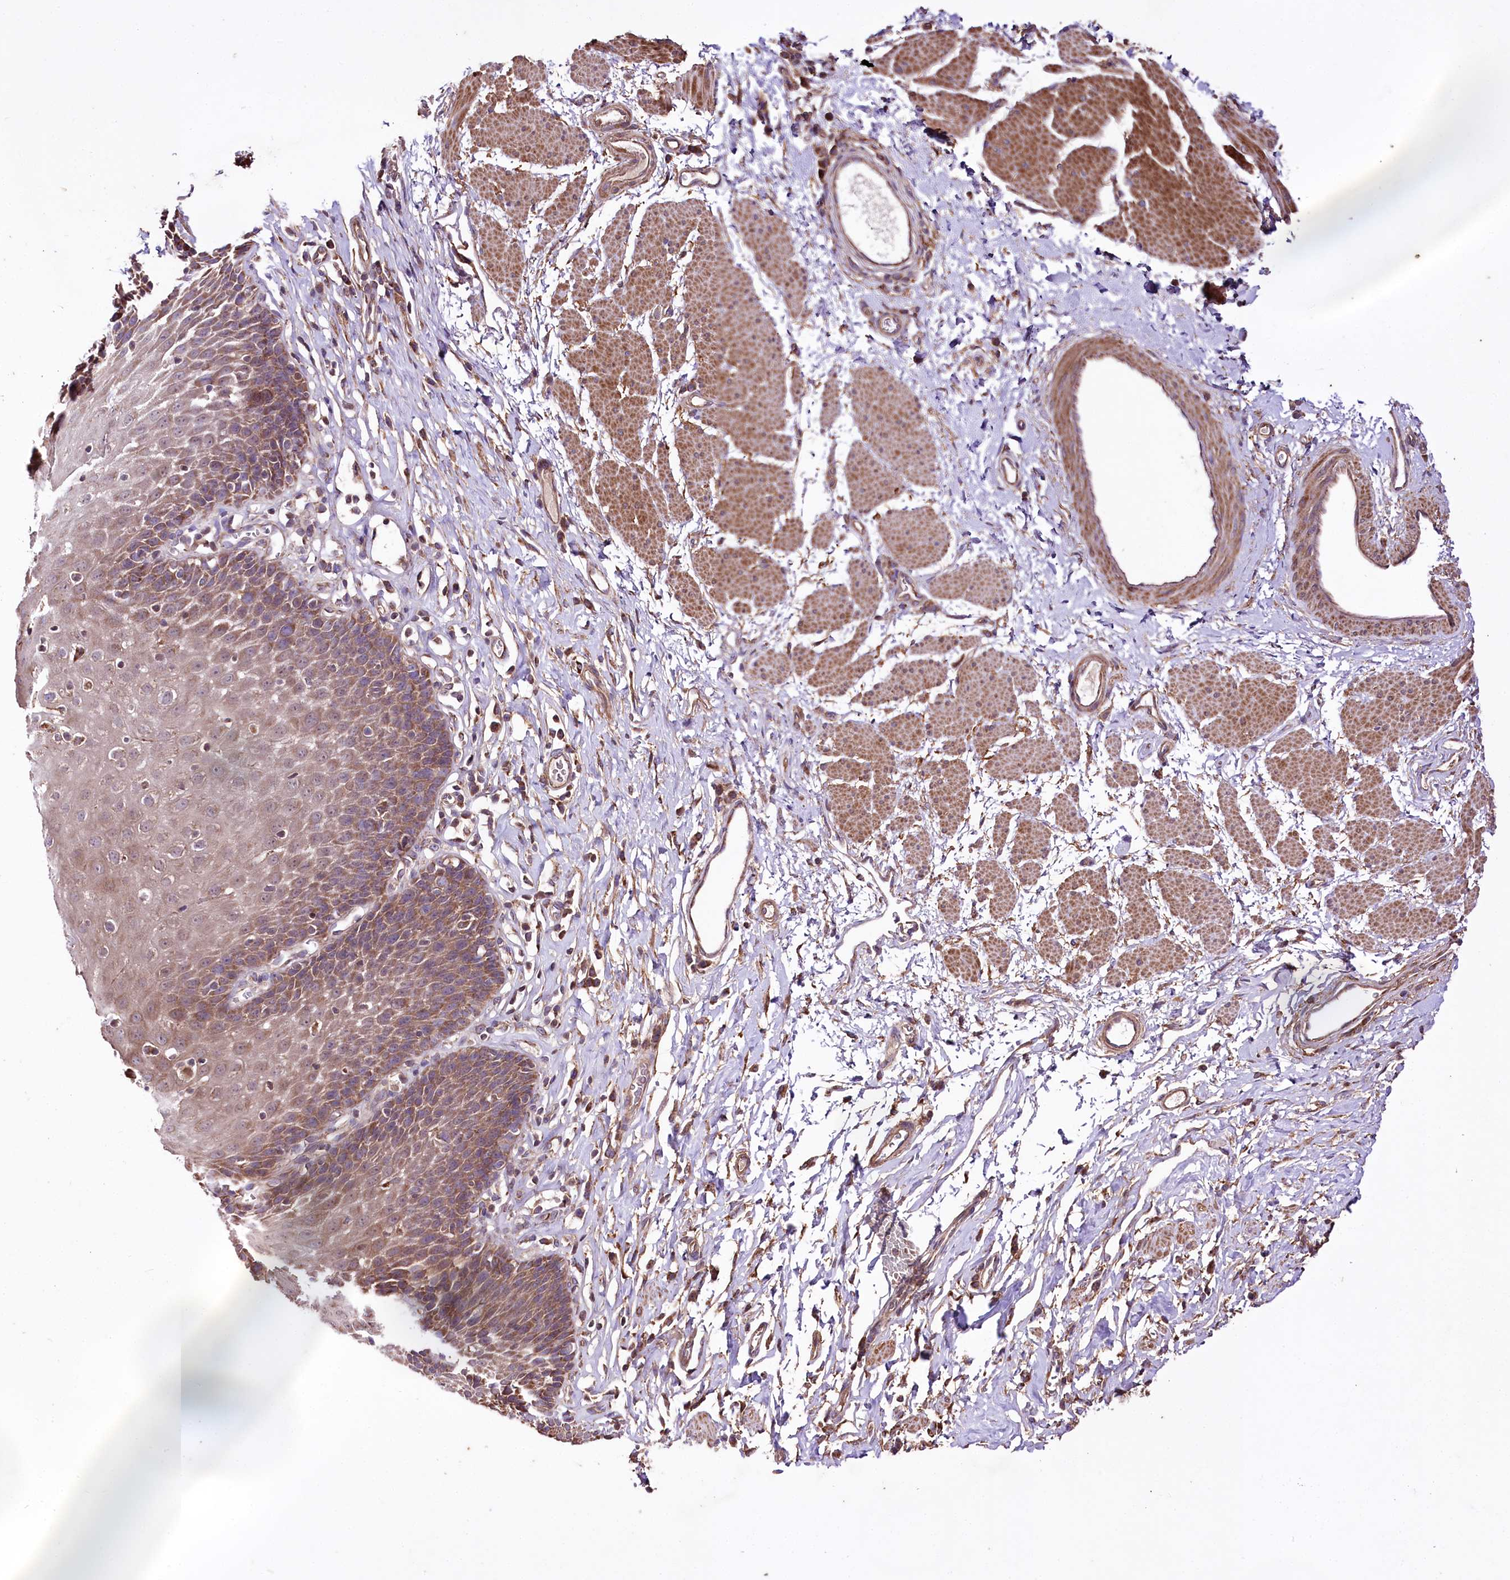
{"staining": {"intensity": "moderate", "quantity": "25%-75%", "location": "cytoplasmic/membranous"}, "tissue": "esophagus", "cell_type": "Squamous epithelial cells", "image_type": "normal", "snomed": [{"axis": "morphology", "description": "Normal tissue, NOS"}, {"axis": "topography", "description": "Esophagus"}], "caption": "Esophagus stained with DAB immunohistochemistry exhibits medium levels of moderate cytoplasmic/membranous staining in about 25%-75% of squamous epithelial cells.", "gene": "WWC1", "patient": {"sex": "female", "age": 61}}